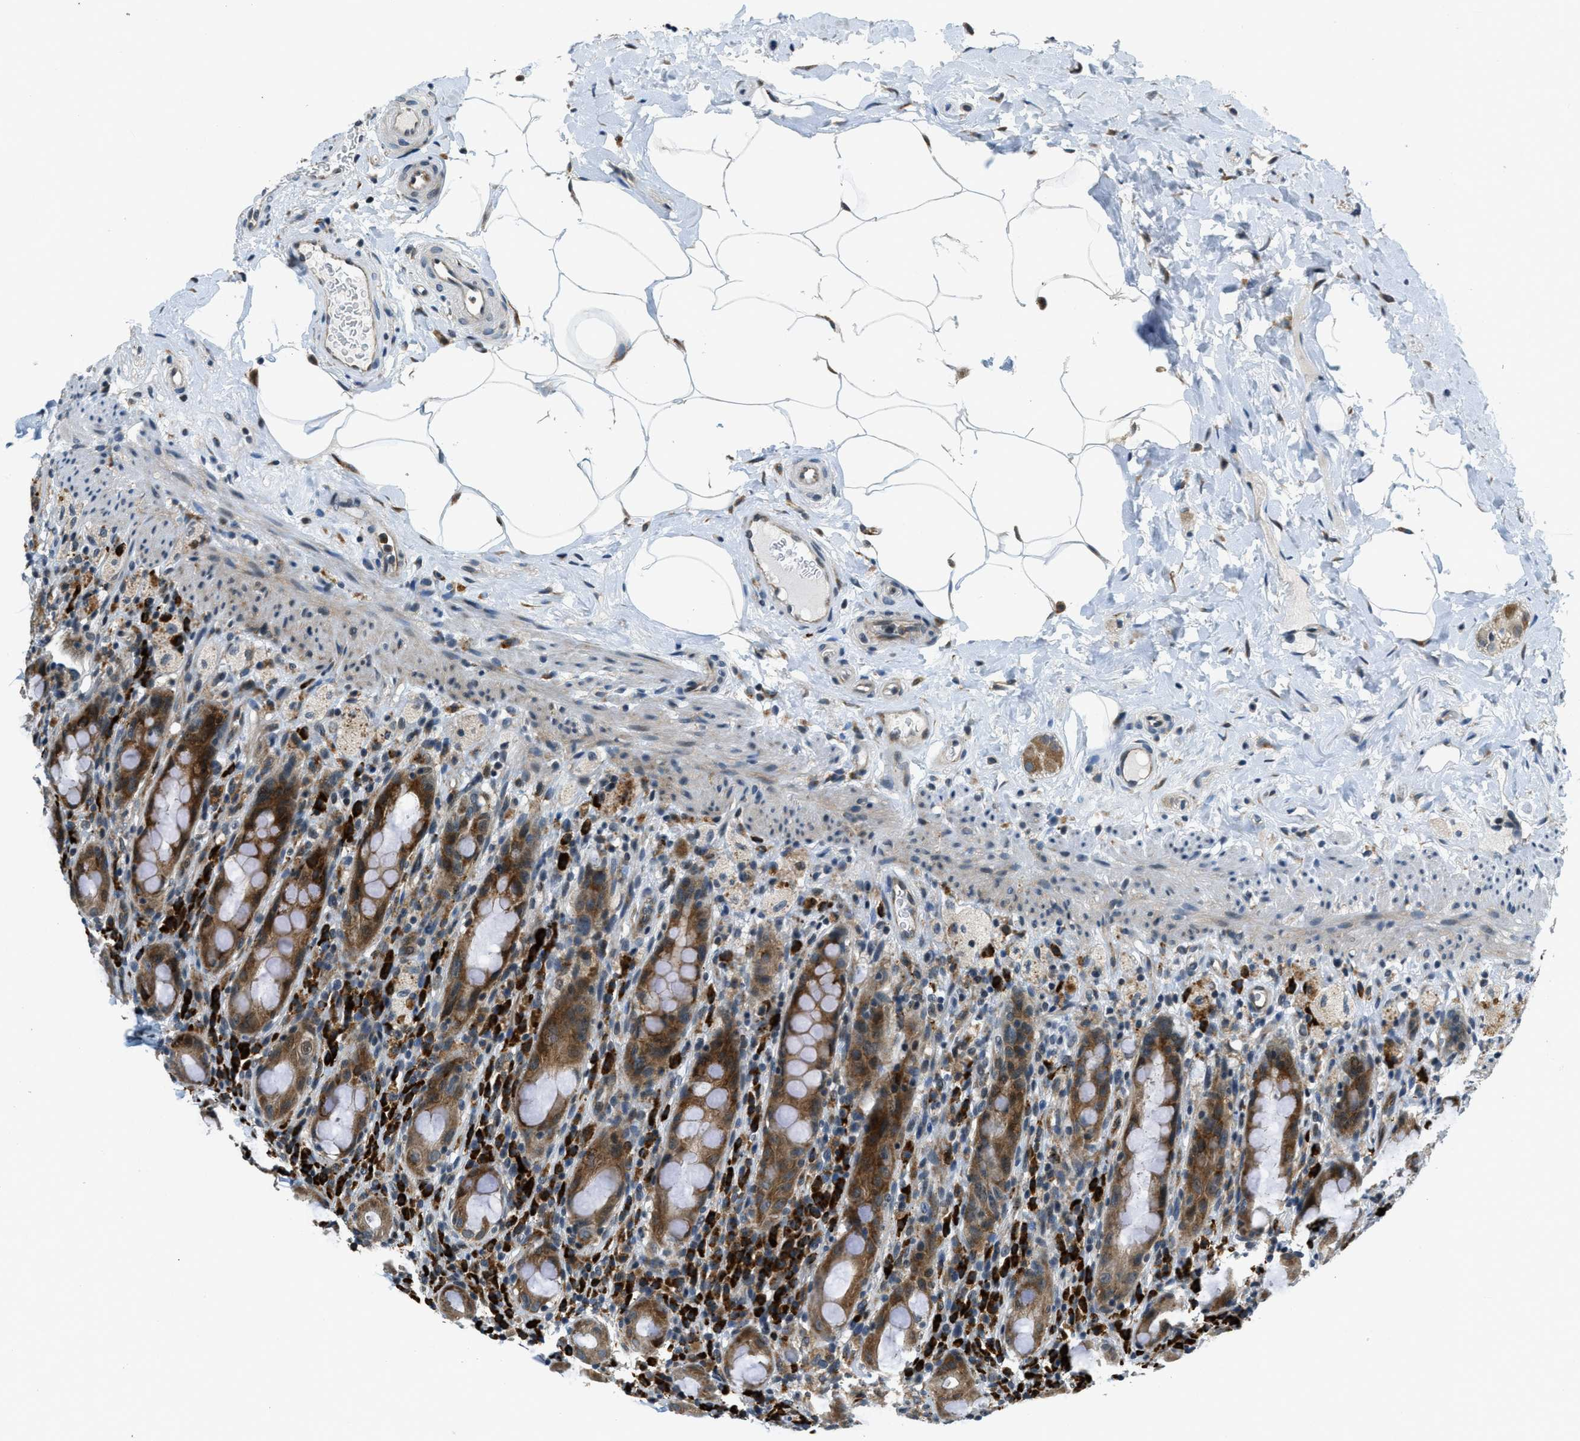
{"staining": {"intensity": "strong", "quantity": ">75%", "location": "cytoplasmic/membranous"}, "tissue": "rectum", "cell_type": "Glandular cells", "image_type": "normal", "snomed": [{"axis": "morphology", "description": "Normal tissue, NOS"}, {"axis": "topography", "description": "Rectum"}], "caption": "Brown immunohistochemical staining in normal rectum exhibits strong cytoplasmic/membranous positivity in about >75% of glandular cells. The staining is performed using DAB brown chromogen to label protein expression. The nuclei are counter-stained blue using hematoxylin.", "gene": "HERC2", "patient": {"sex": "male", "age": 44}}